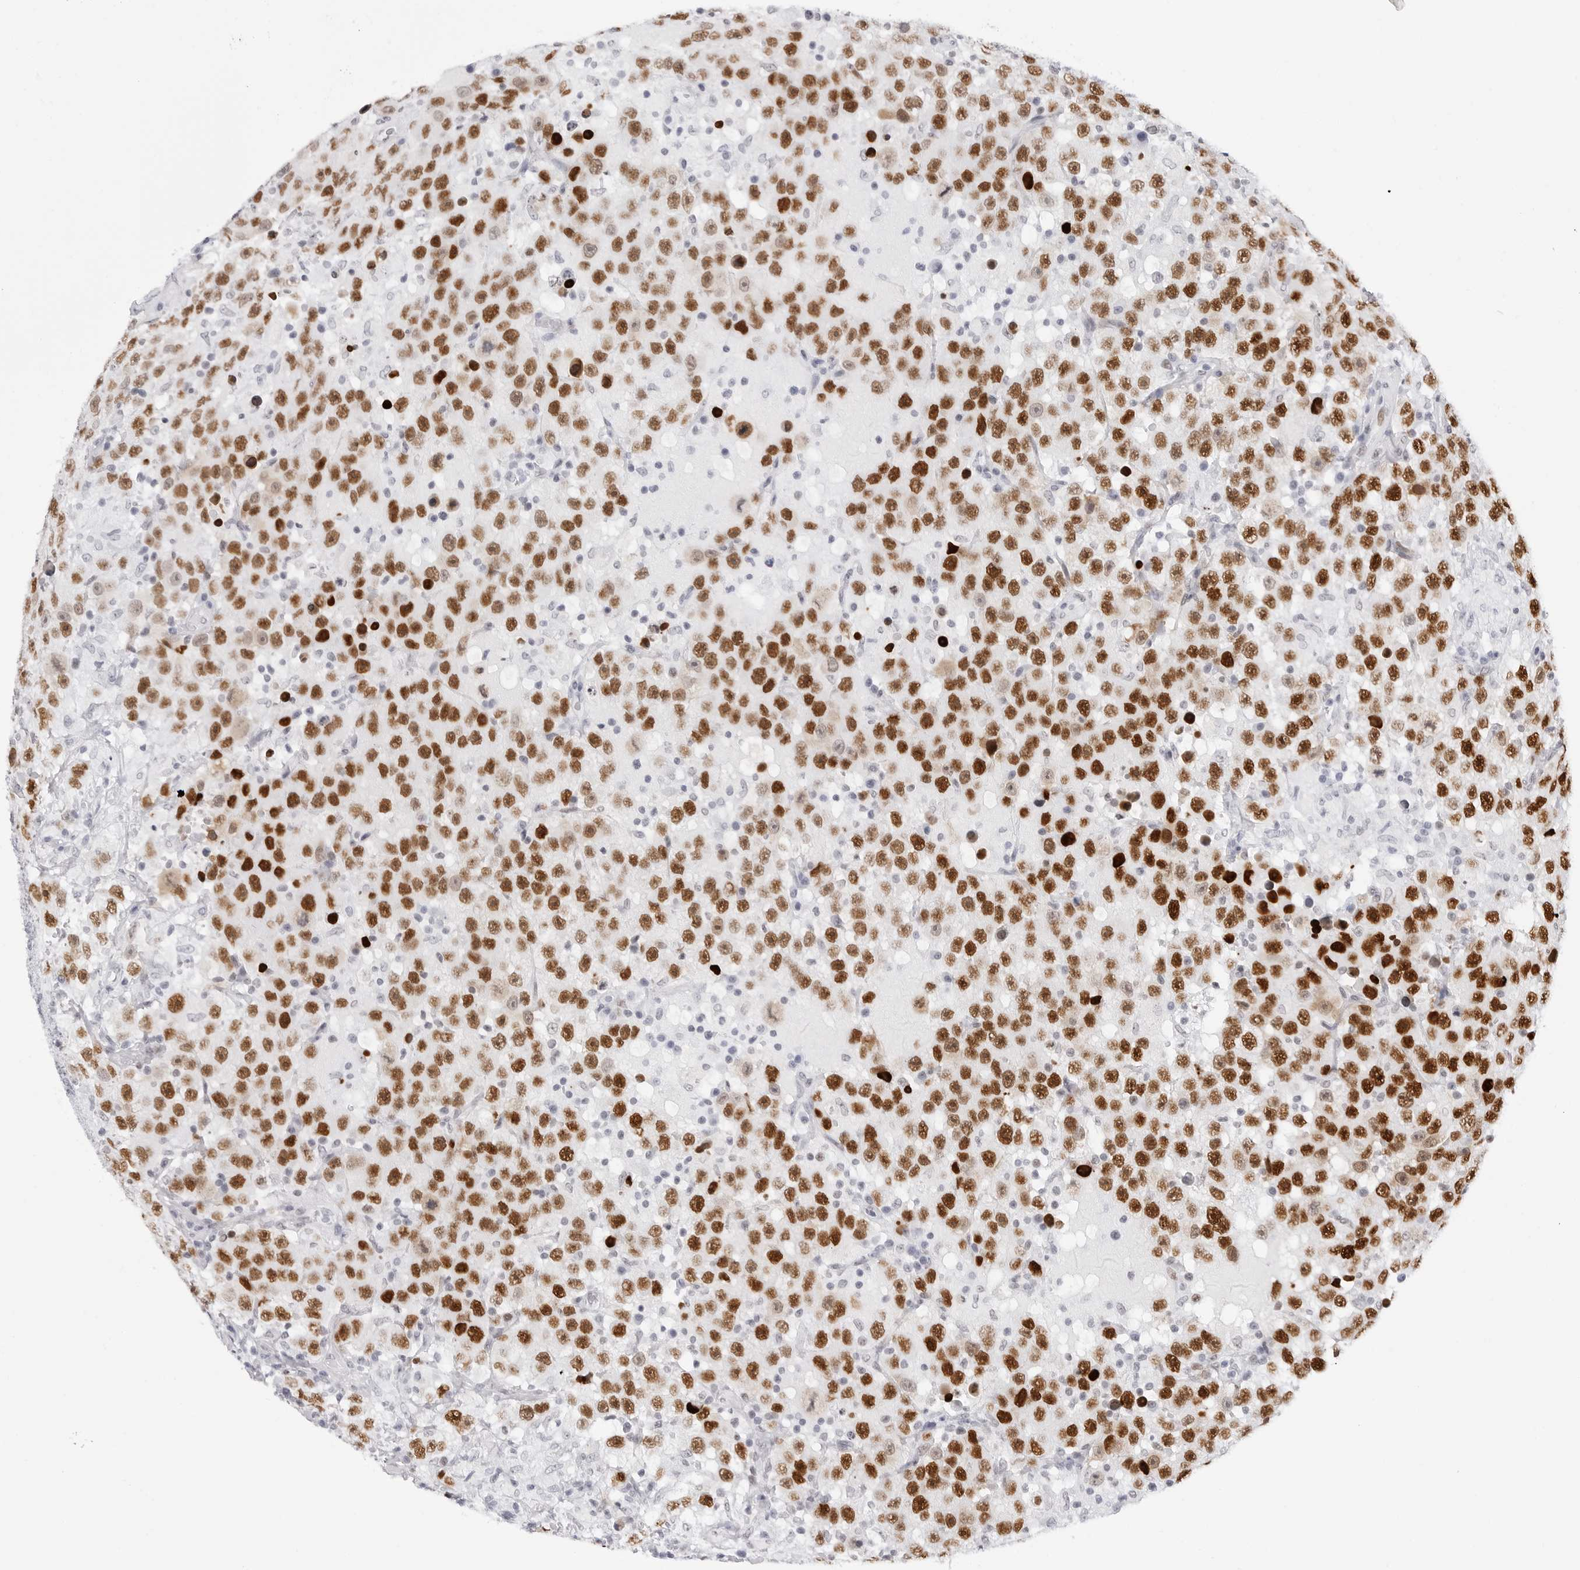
{"staining": {"intensity": "strong", "quantity": ">75%", "location": "nuclear"}, "tissue": "testis cancer", "cell_type": "Tumor cells", "image_type": "cancer", "snomed": [{"axis": "morphology", "description": "Seminoma, NOS"}, {"axis": "topography", "description": "Testis"}], "caption": "There is high levels of strong nuclear expression in tumor cells of testis seminoma, as demonstrated by immunohistochemical staining (brown color).", "gene": "NASP", "patient": {"sex": "male", "age": 41}}